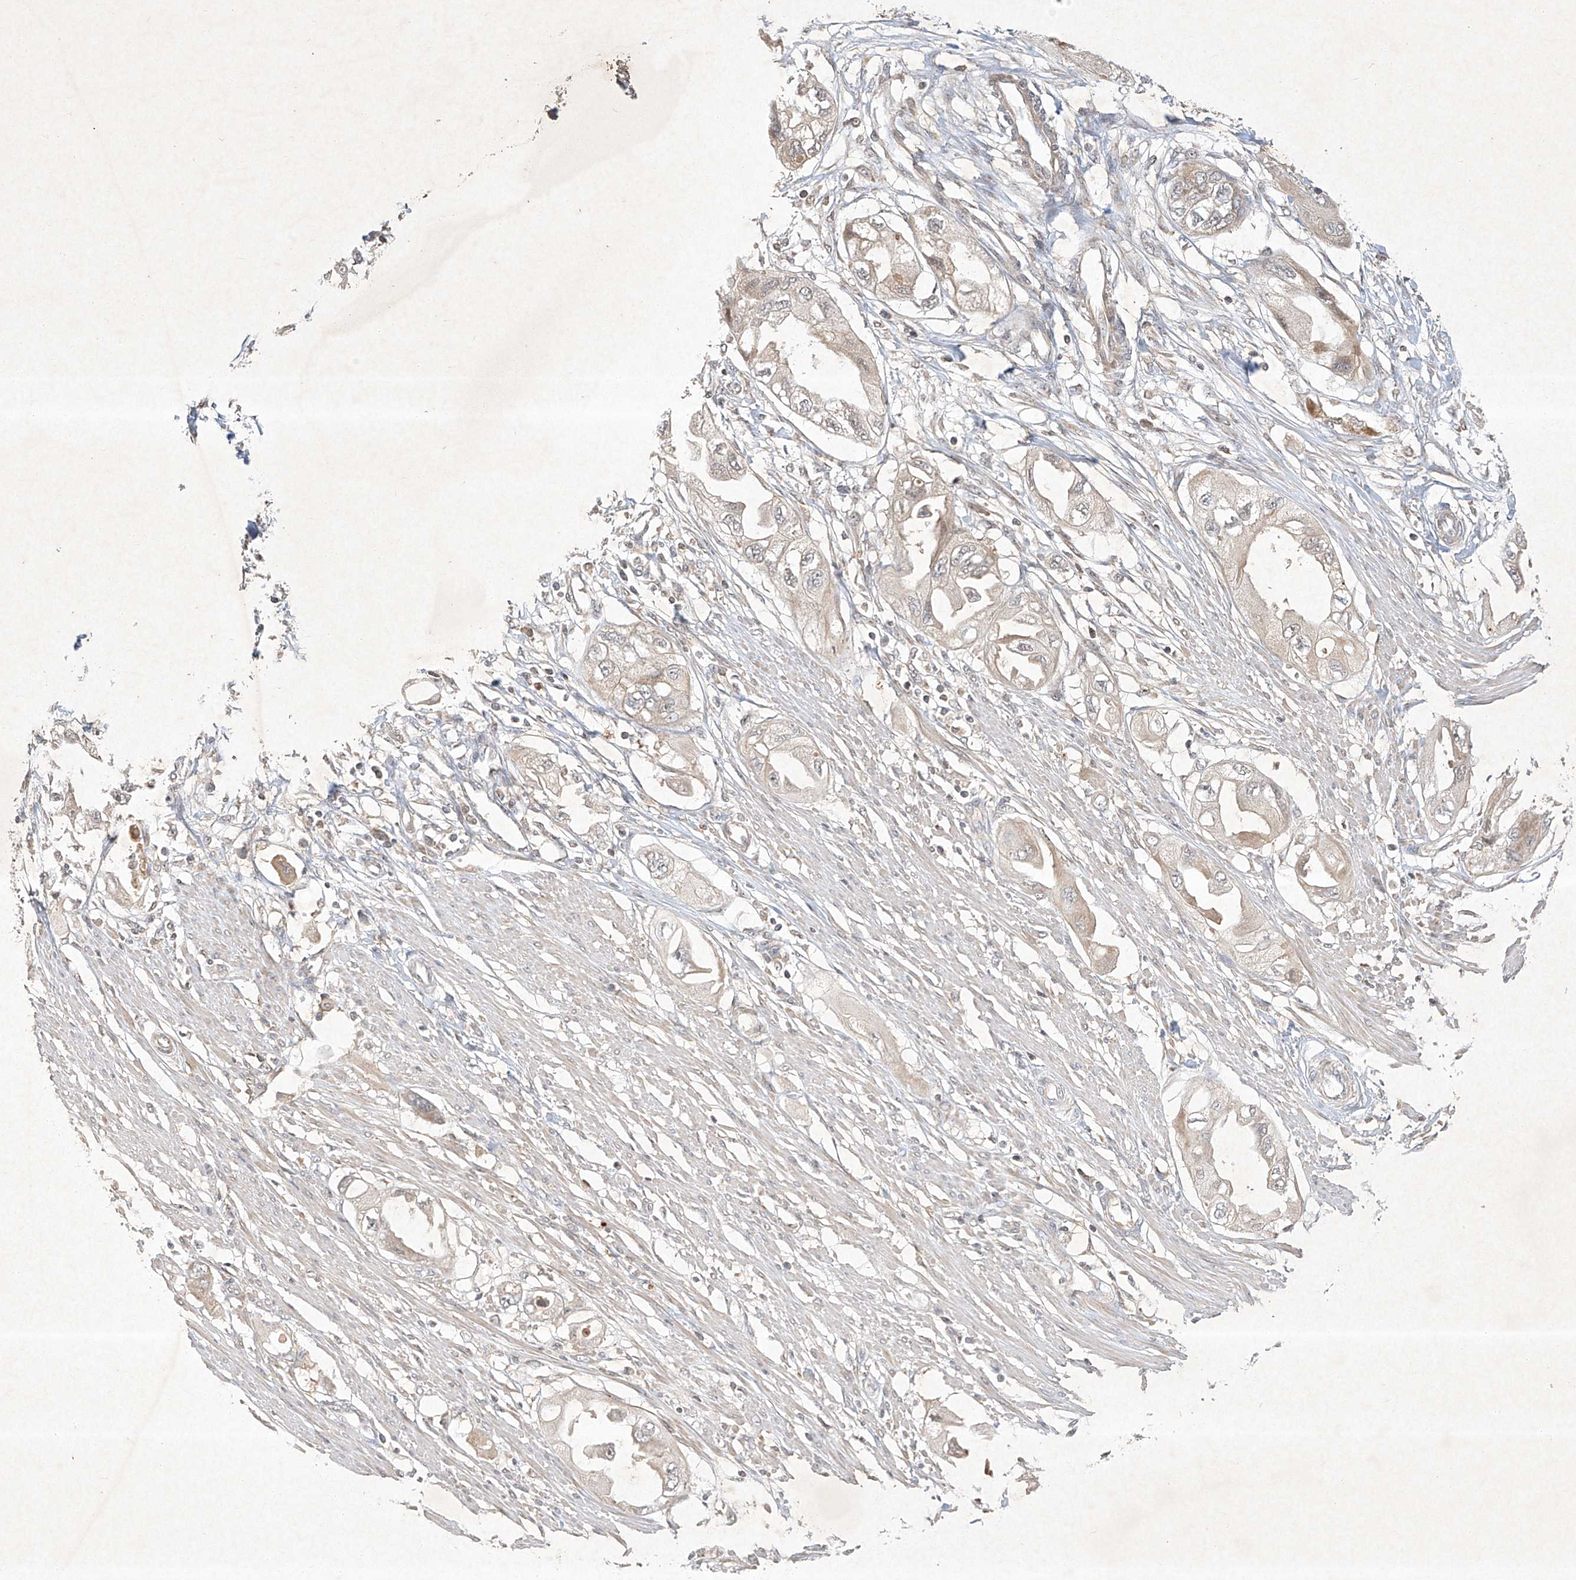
{"staining": {"intensity": "weak", "quantity": "25%-75%", "location": "cytoplasmic/membranous"}, "tissue": "endometrial cancer", "cell_type": "Tumor cells", "image_type": "cancer", "snomed": [{"axis": "morphology", "description": "Adenocarcinoma, NOS"}, {"axis": "topography", "description": "Endometrium"}], "caption": "Tumor cells reveal low levels of weak cytoplasmic/membranous staining in approximately 25%-75% of cells in adenocarcinoma (endometrial).", "gene": "BTRC", "patient": {"sex": "female", "age": 67}}